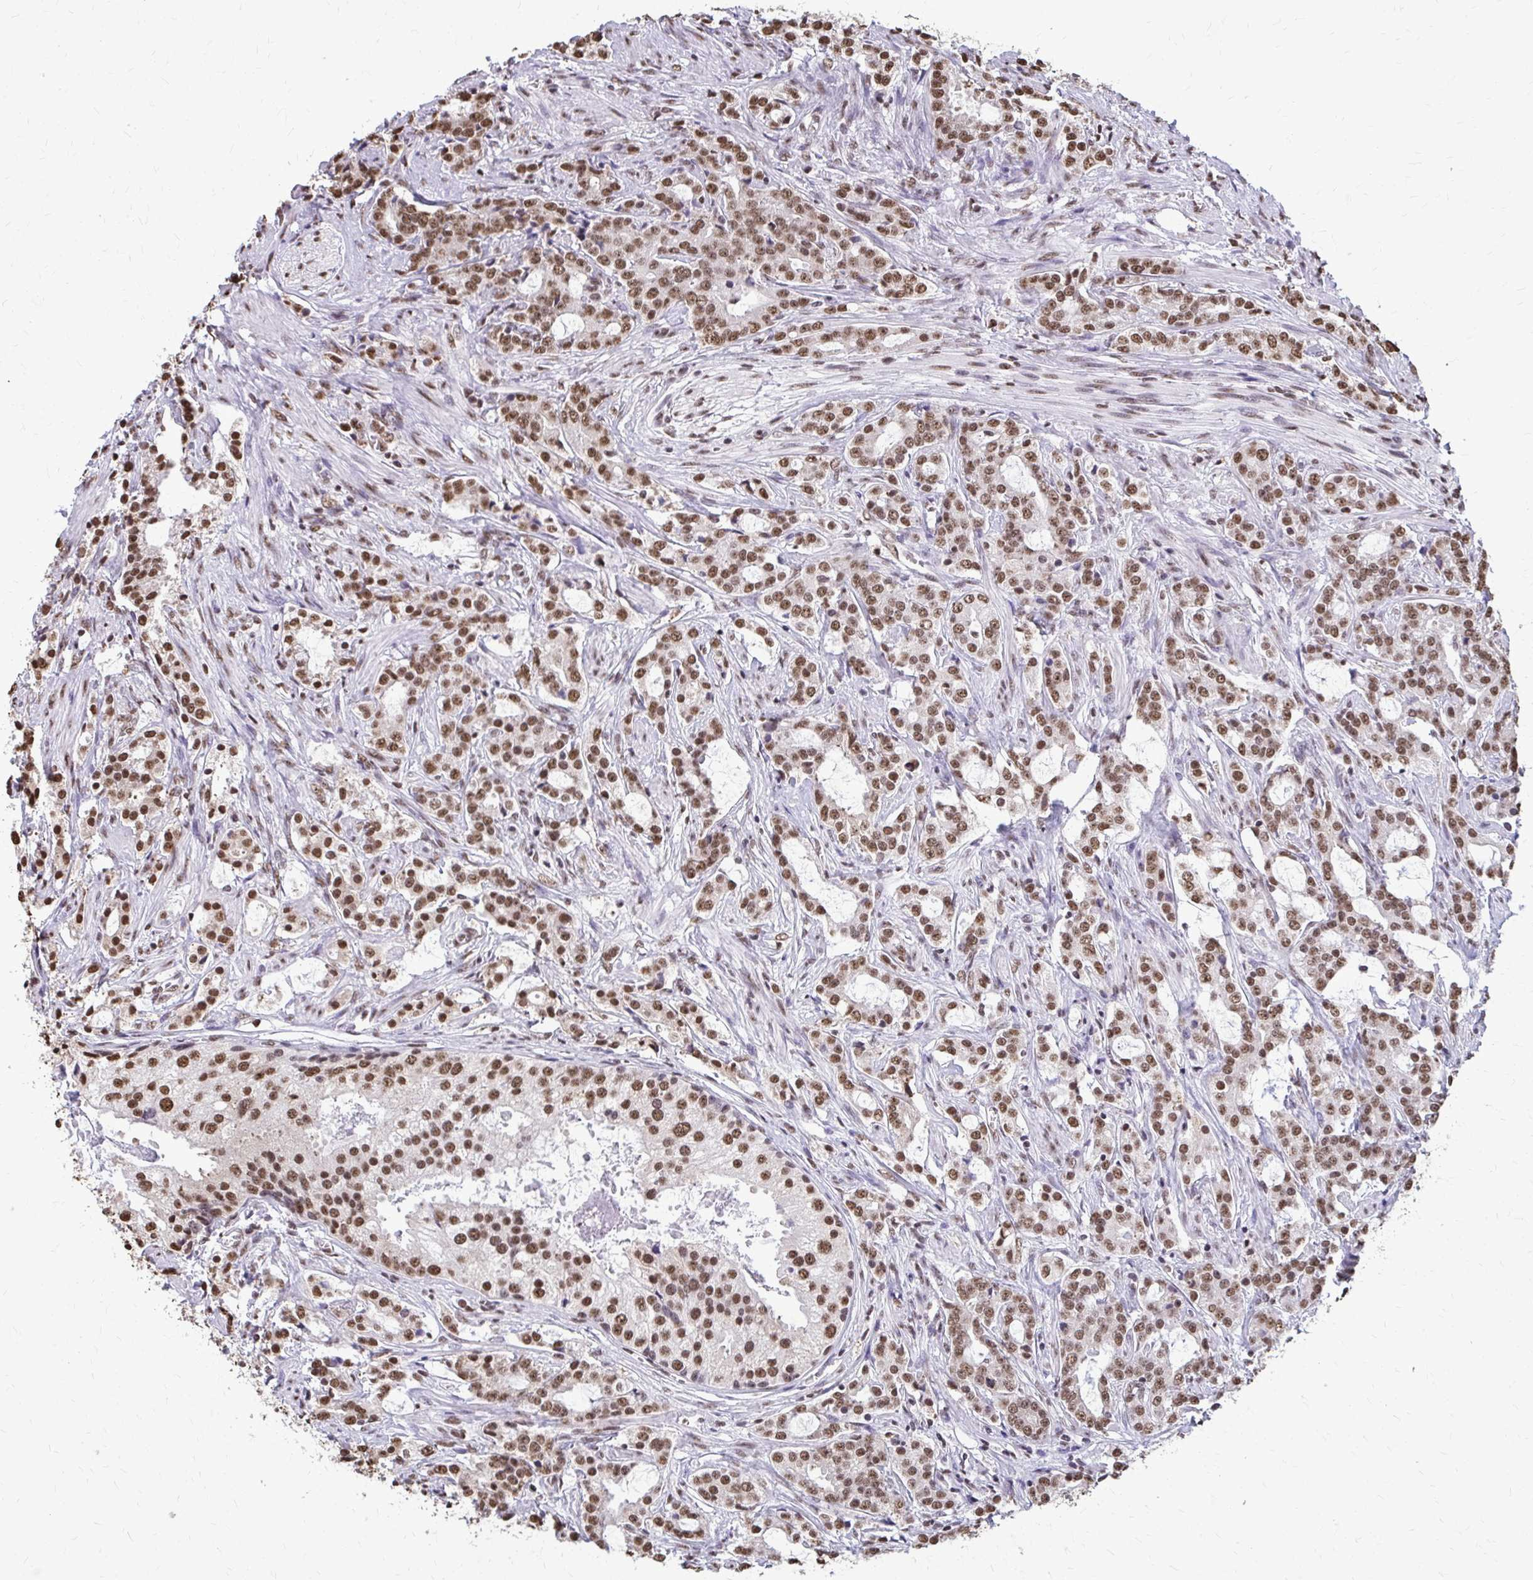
{"staining": {"intensity": "moderate", "quantity": ">75%", "location": "nuclear"}, "tissue": "prostate cancer", "cell_type": "Tumor cells", "image_type": "cancer", "snomed": [{"axis": "morphology", "description": "Adenocarcinoma, Medium grade"}, {"axis": "topography", "description": "Prostate"}], "caption": "Tumor cells exhibit moderate nuclear expression in about >75% of cells in prostate cancer (adenocarcinoma (medium-grade)). The protein is stained brown, and the nuclei are stained in blue (DAB IHC with brightfield microscopy, high magnification).", "gene": "SNRPA", "patient": {"sex": "male", "age": 57}}